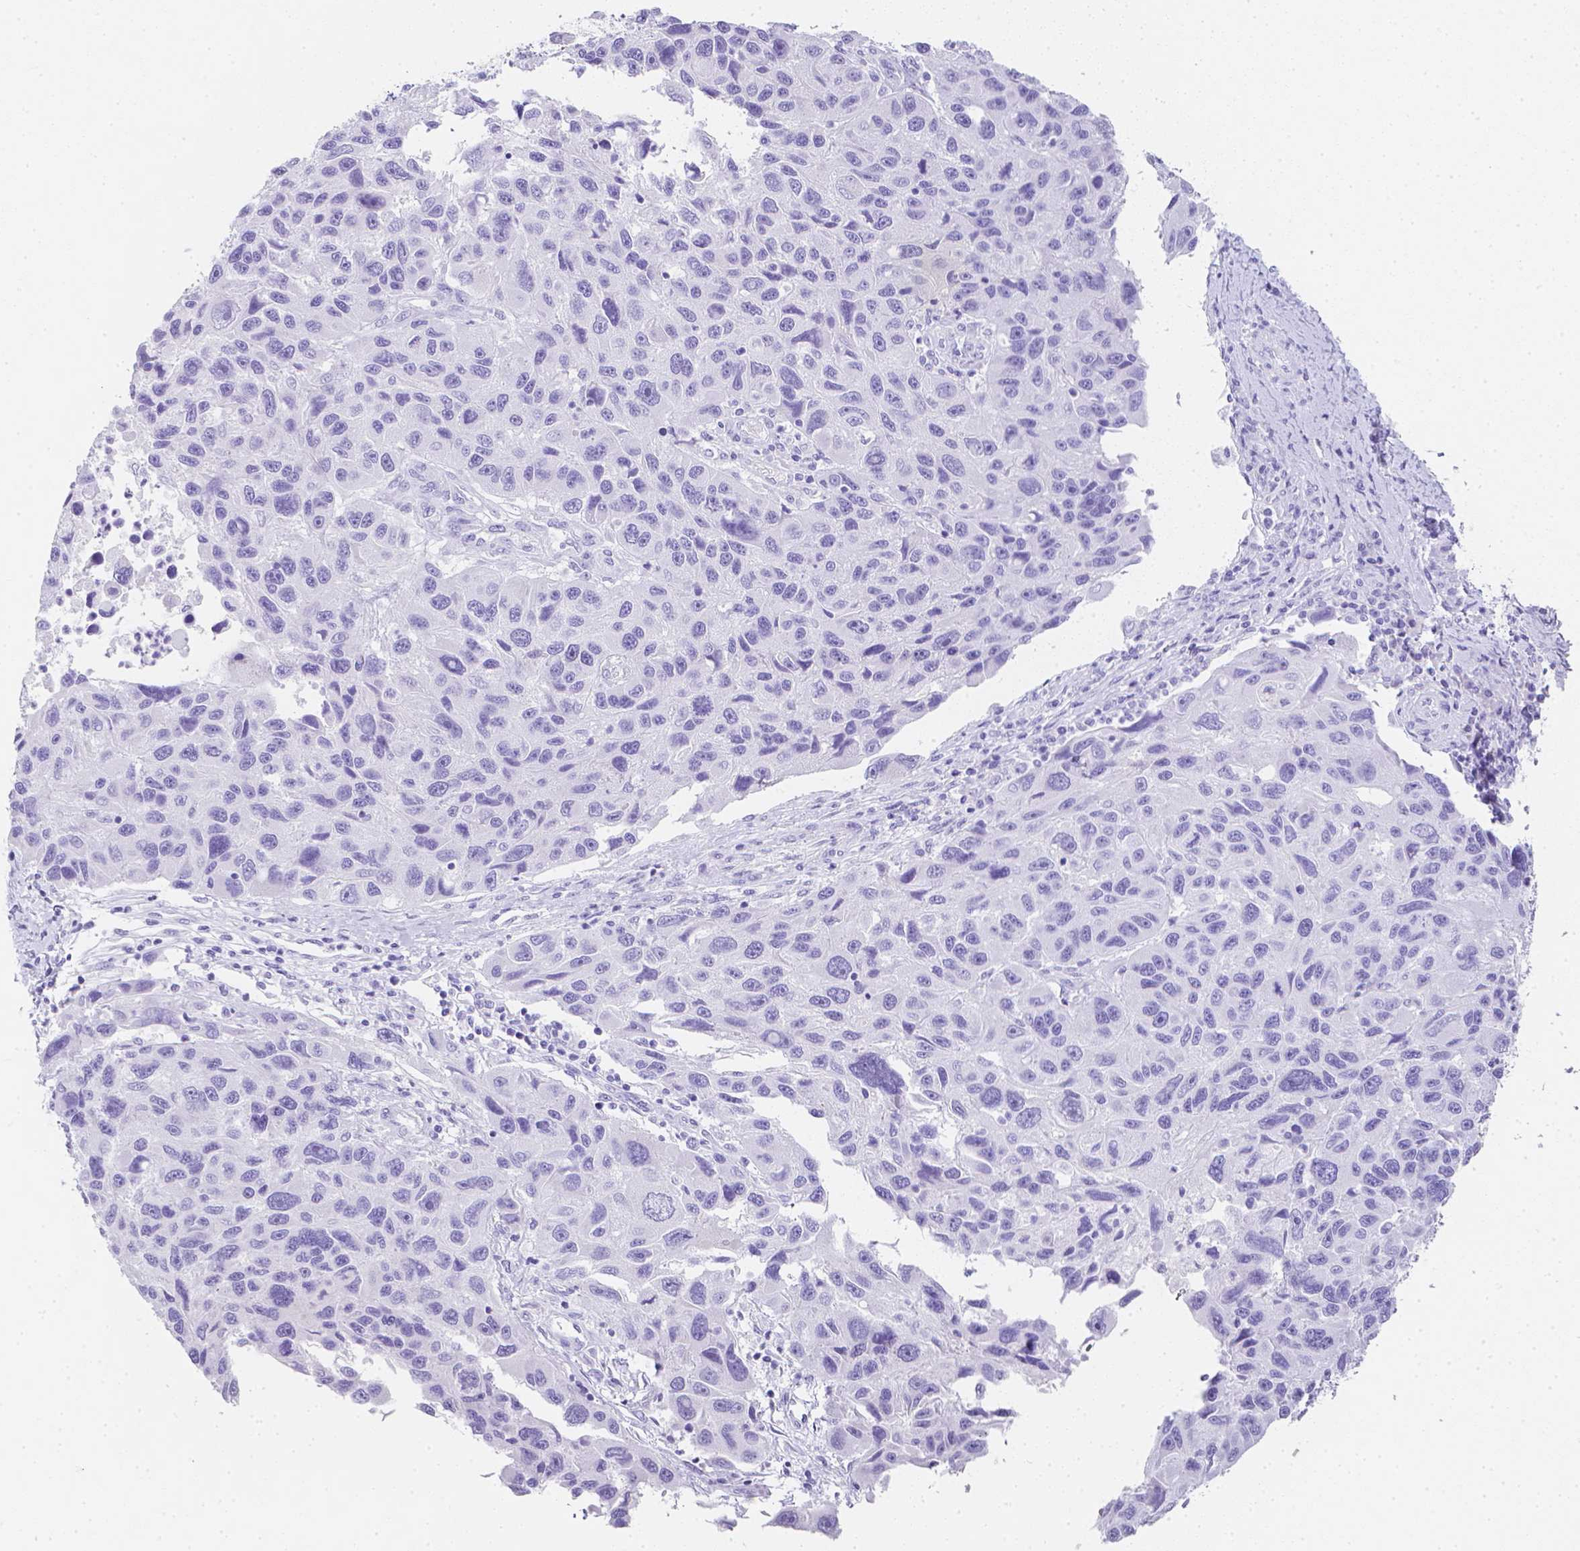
{"staining": {"intensity": "negative", "quantity": "none", "location": "none"}, "tissue": "melanoma", "cell_type": "Tumor cells", "image_type": "cancer", "snomed": [{"axis": "morphology", "description": "Malignant melanoma, NOS"}, {"axis": "topography", "description": "Skin"}], "caption": "IHC image of neoplastic tissue: human melanoma stained with DAB reveals no significant protein positivity in tumor cells.", "gene": "LGALS4", "patient": {"sex": "male", "age": 53}}